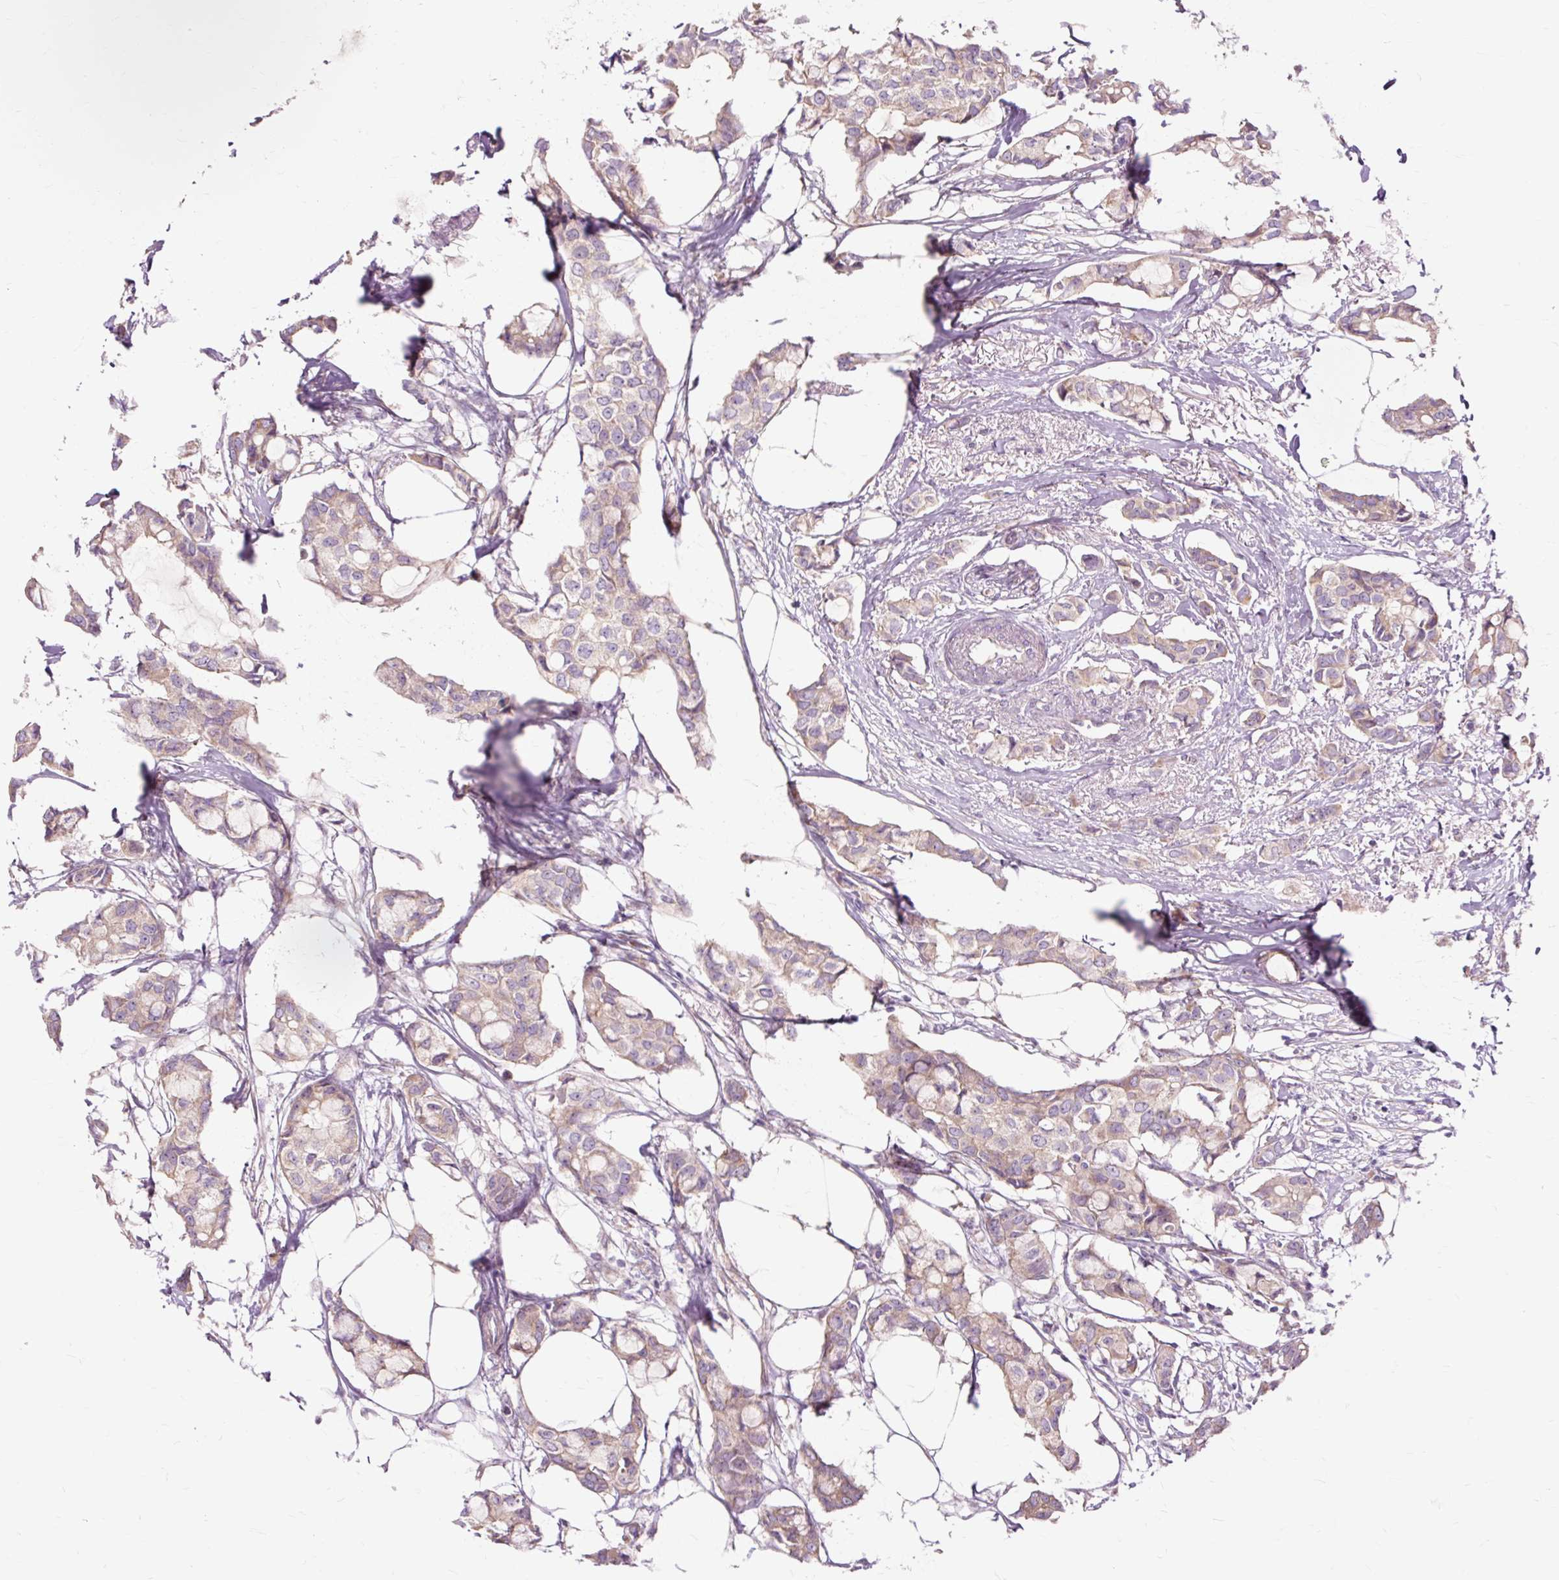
{"staining": {"intensity": "weak", "quantity": ">75%", "location": "cytoplasmic/membranous"}, "tissue": "breast cancer", "cell_type": "Tumor cells", "image_type": "cancer", "snomed": [{"axis": "morphology", "description": "Duct carcinoma"}, {"axis": "topography", "description": "Breast"}], "caption": "This micrograph demonstrates immunohistochemistry staining of breast cancer (invasive ductal carcinoma), with low weak cytoplasmic/membranous expression in approximately >75% of tumor cells.", "gene": "PDZD2", "patient": {"sex": "female", "age": 73}}